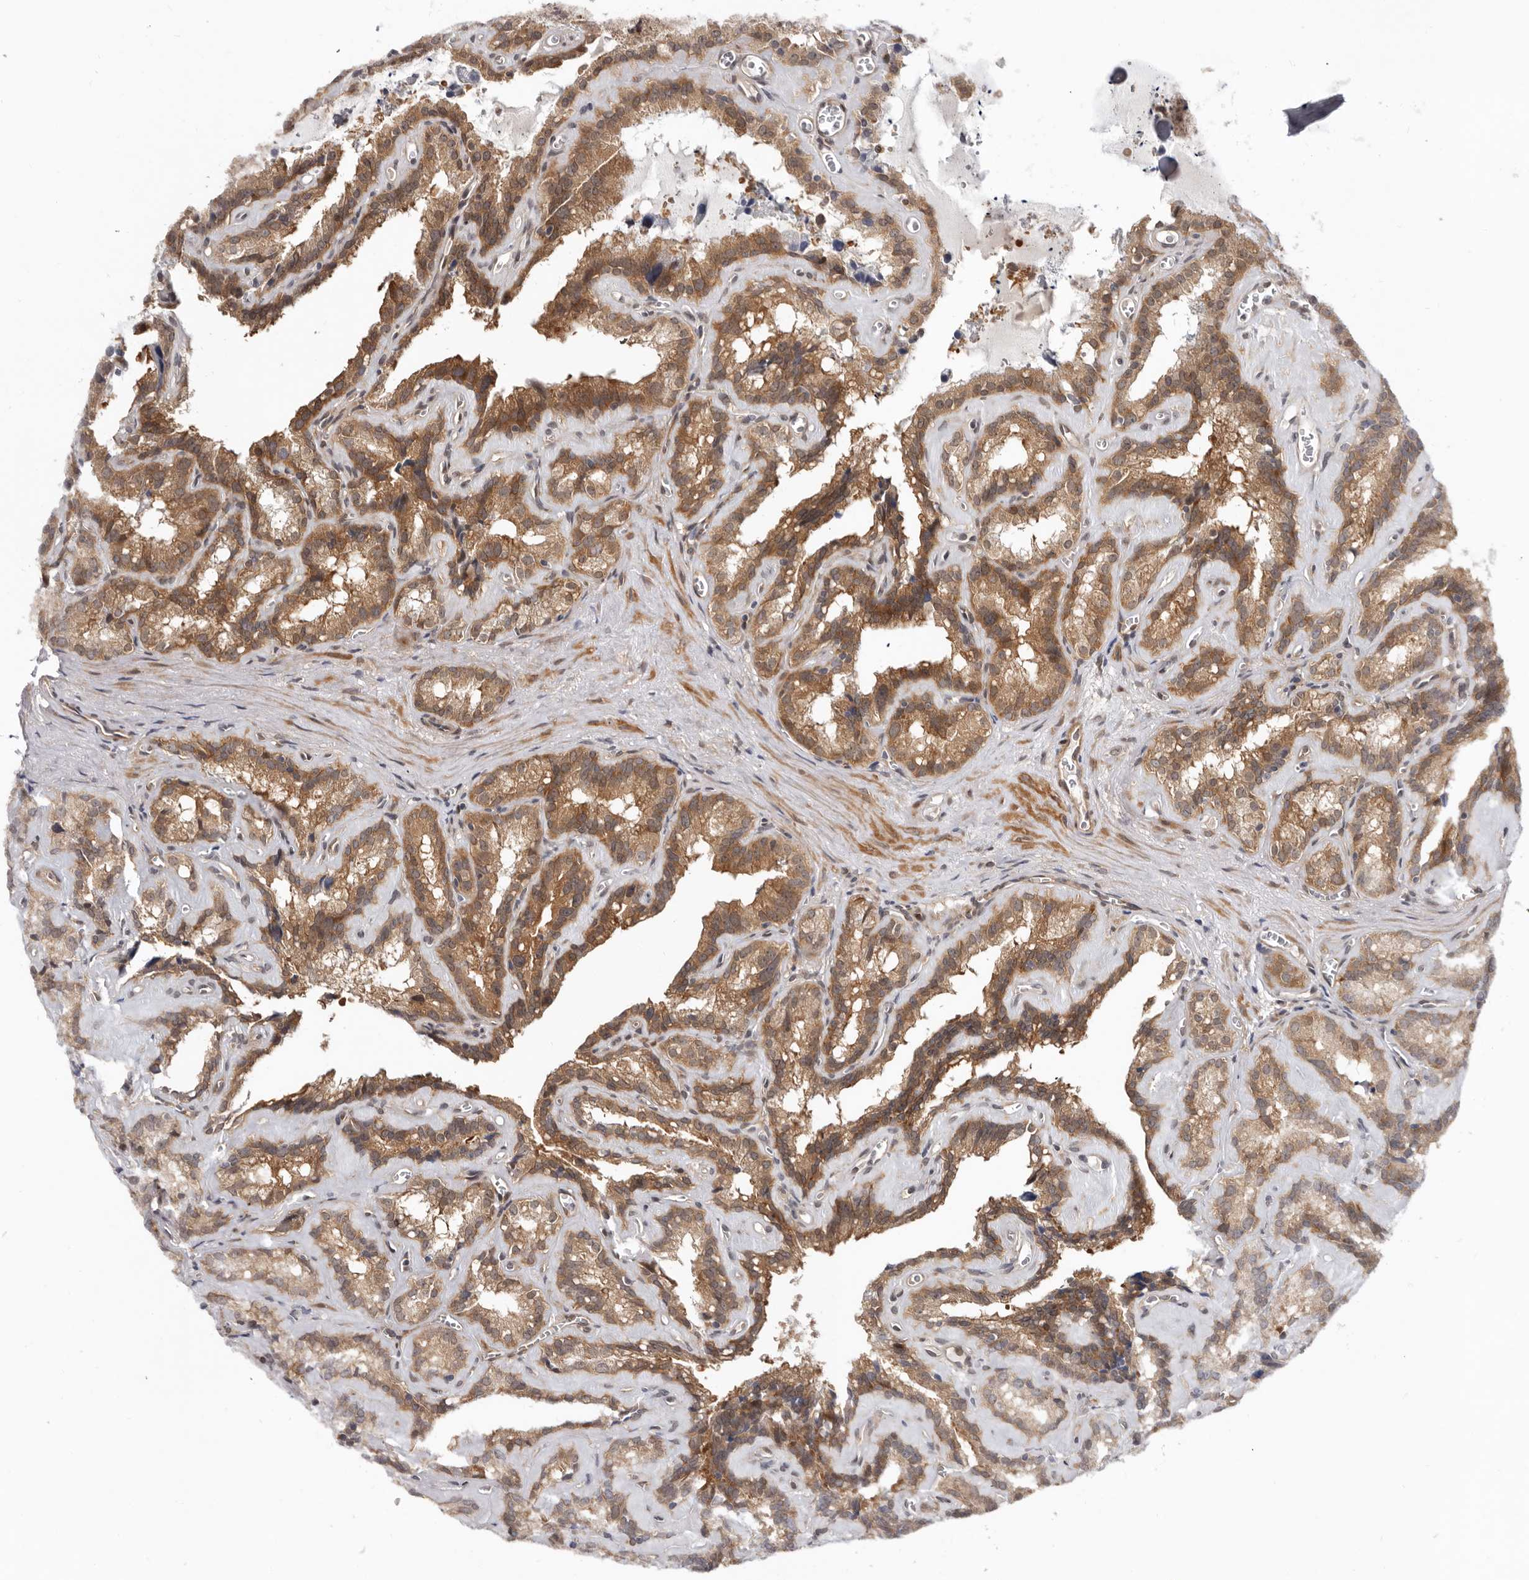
{"staining": {"intensity": "moderate", "quantity": ">75%", "location": "cytoplasmic/membranous"}, "tissue": "seminal vesicle", "cell_type": "Glandular cells", "image_type": "normal", "snomed": [{"axis": "morphology", "description": "Normal tissue, NOS"}, {"axis": "topography", "description": "Prostate"}, {"axis": "topography", "description": "Seminal veicle"}], "caption": "An image showing moderate cytoplasmic/membranous positivity in approximately >75% of glandular cells in normal seminal vesicle, as visualized by brown immunohistochemical staining.", "gene": "SBDS", "patient": {"sex": "male", "age": 59}}